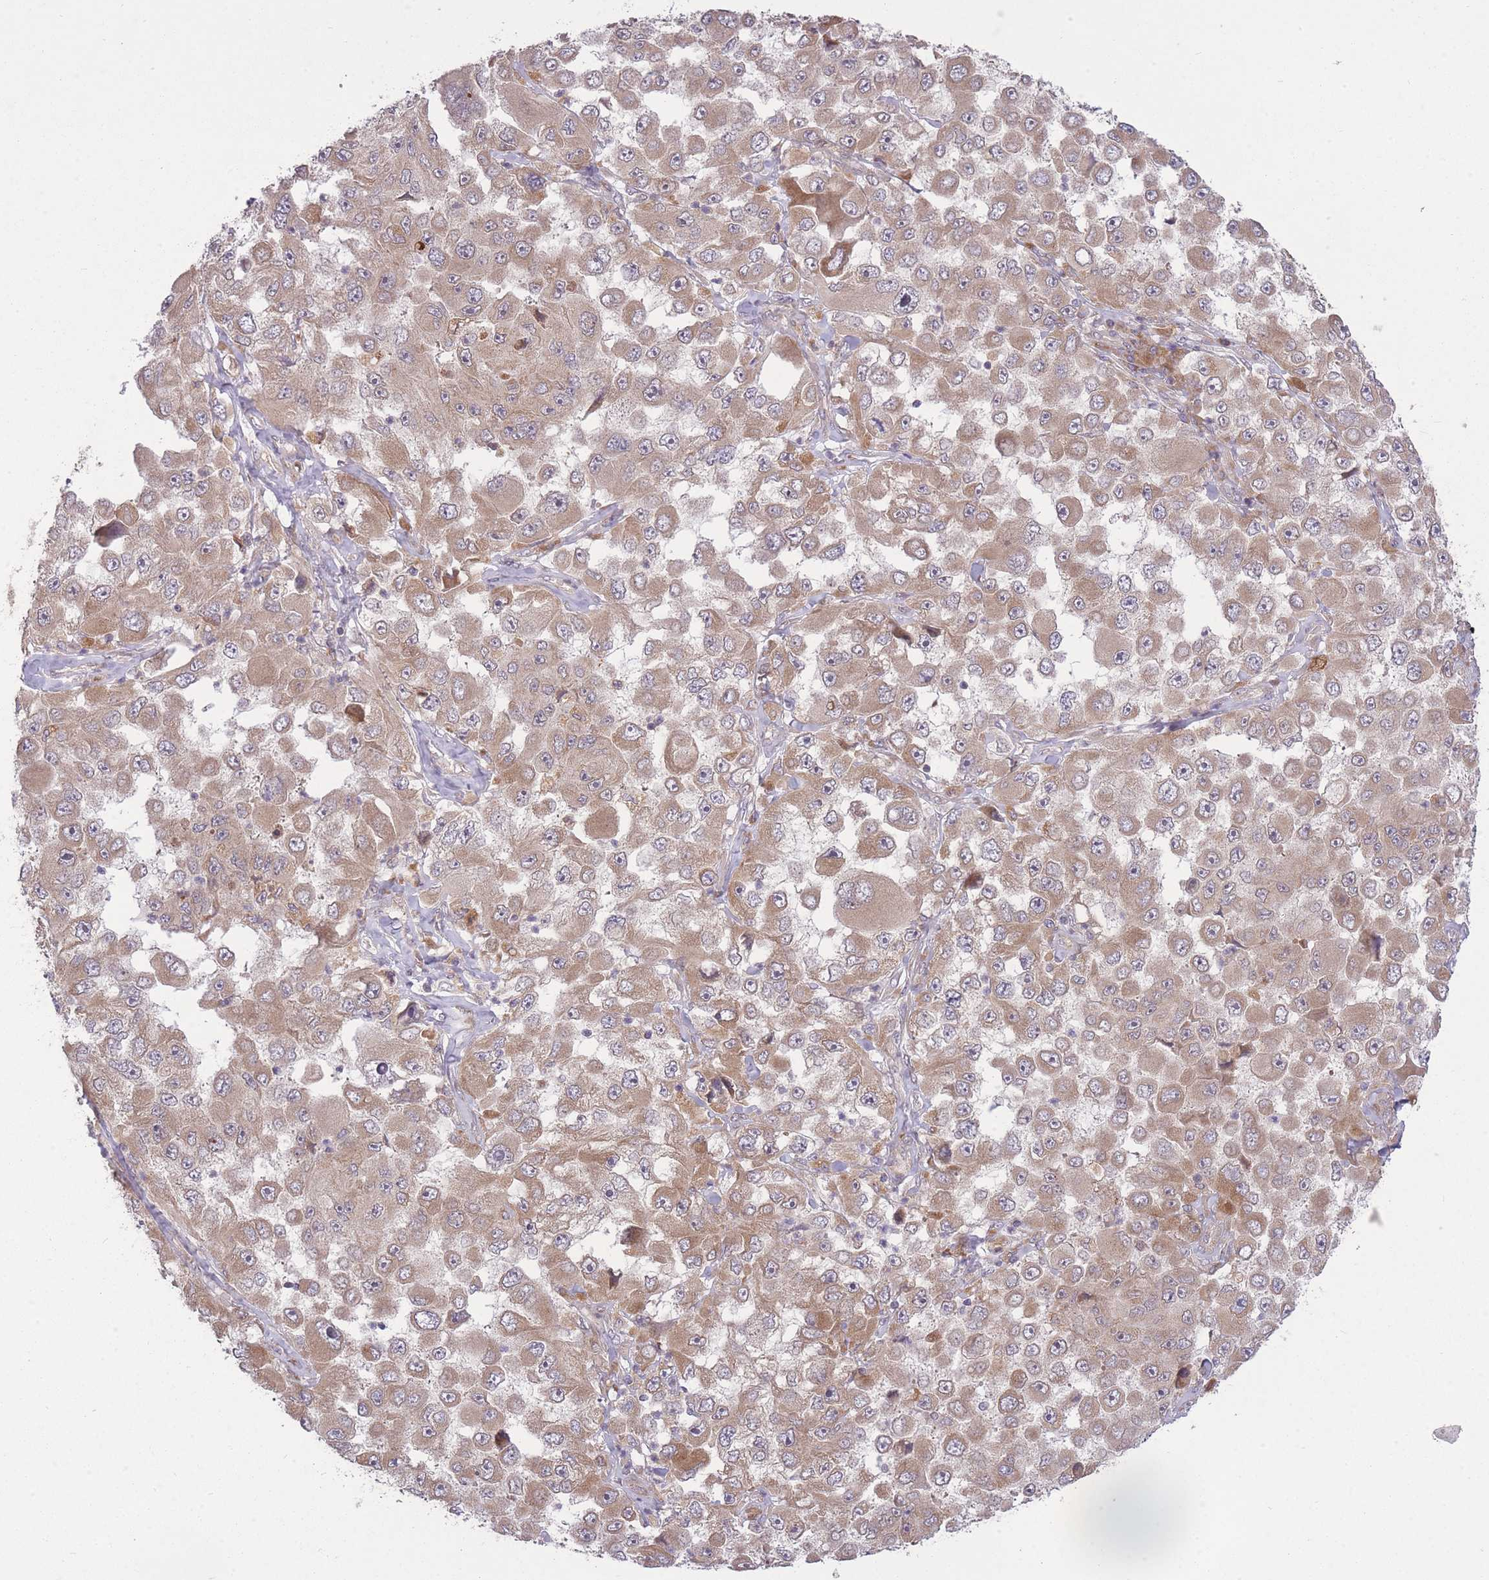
{"staining": {"intensity": "moderate", "quantity": ">75%", "location": "cytoplasmic/membranous"}, "tissue": "melanoma", "cell_type": "Tumor cells", "image_type": "cancer", "snomed": [{"axis": "morphology", "description": "Malignant melanoma, Metastatic site"}, {"axis": "topography", "description": "Lymph node"}], "caption": "Malignant melanoma (metastatic site) was stained to show a protein in brown. There is medium levels of moderate cytoplasmic/membranous positivity in approximately >75% of tumor cells.", "gene": "ZNF391", "patient": {"sex": "male", "age": 62}}